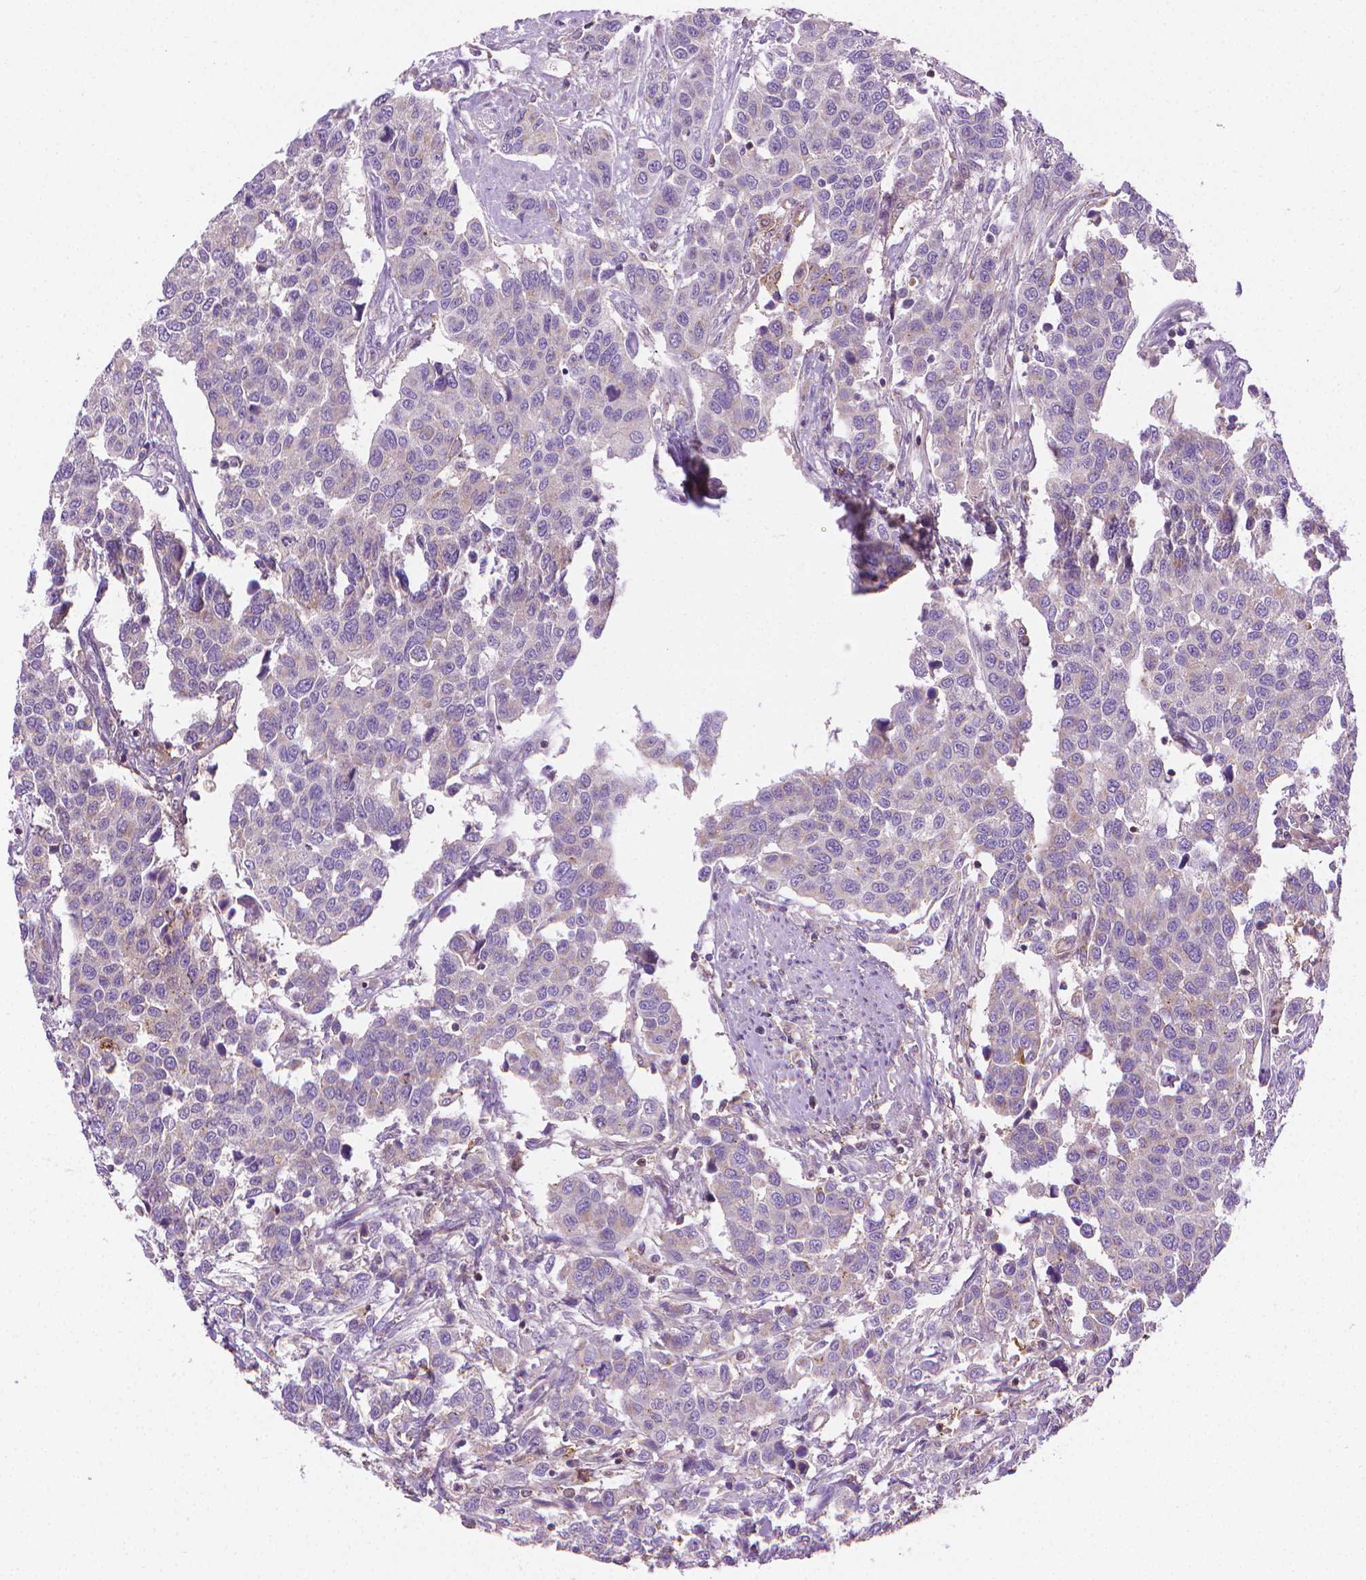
{"staining": {"intensity": "negative", "quantity": "none", "location": "none"}, "tissue": "urothelial cancer", "cell_type": "Tumor cells", "image_type": "cancer", "snomed": [{"axis": "morphology", "description": "Urothelial carcinoma, High grade"}, {"axis": "topography", "description": "Urinary bladder"}], "caption": "Immunohistochemistry of high-grade urothelial carcinoma shows no positivity in tumor cells. (DAB immunohistochemistry (IHC) visualized using brightfield microscopy, high magnification).", "gene": "SLC51B", "patient": {"sex": "female", "age": 58}}